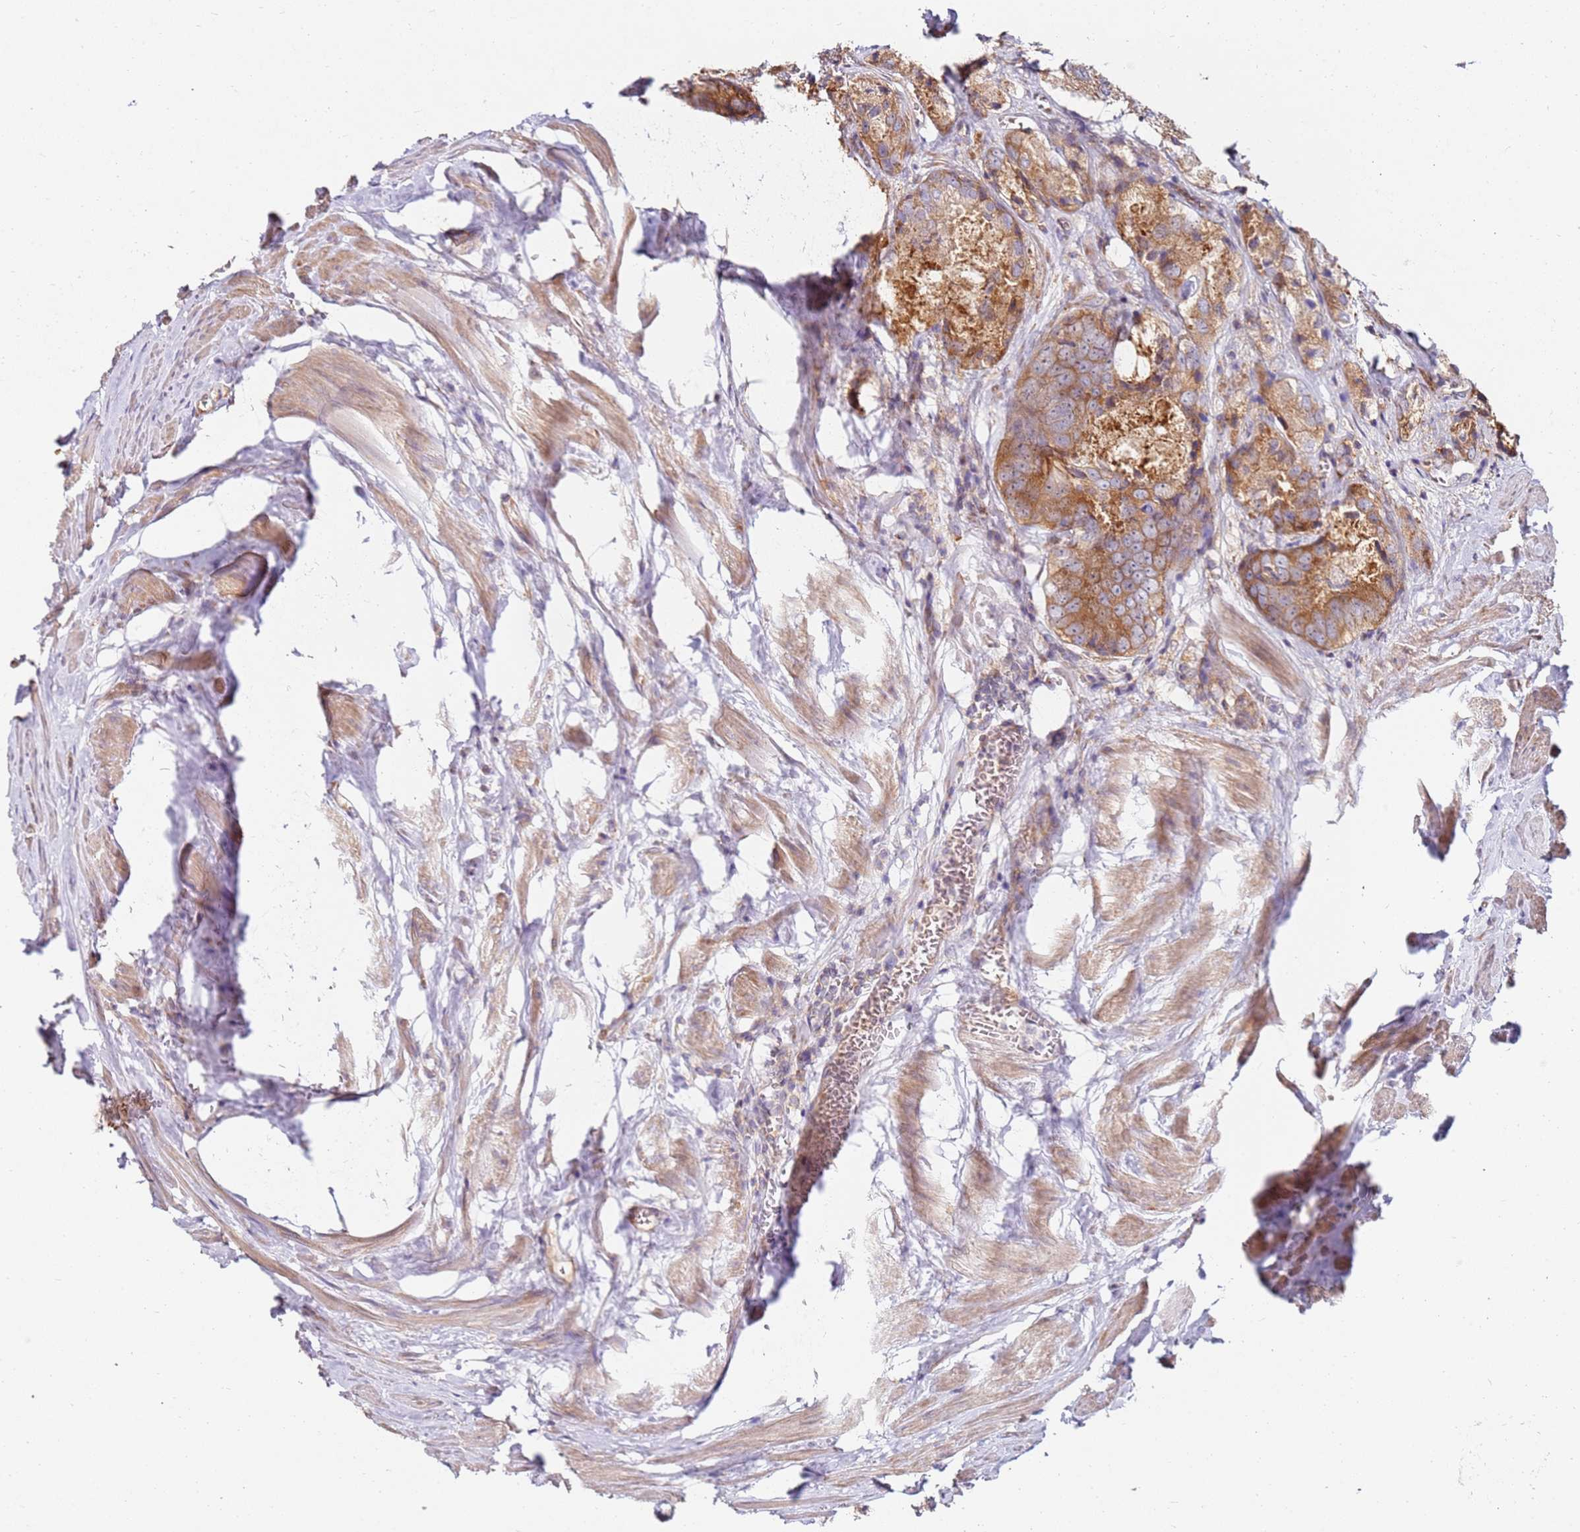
{"staining": {"intensity": "moderate", "quantity": ">75%", "location": "cytoplasmic/membranous"}, "tissue": "prostate cancer", "cell_type": "Tumor cells", "image_type": "cancer", "snomed": [{"axis": "morphology", "description": "Adenocarcinoma, Low grade"}, {"axis": "topography", "description": "Prostate"}], "caption": "Immunohistochemical staining of human prostate low-grade adenocarcinoma exhibits medium levels of moderate cytoplasmic/membranous protein expression in about >75% of tumor cells.", "gene": "RPS3A", "patient": {"sex": "male", "age": 68}}